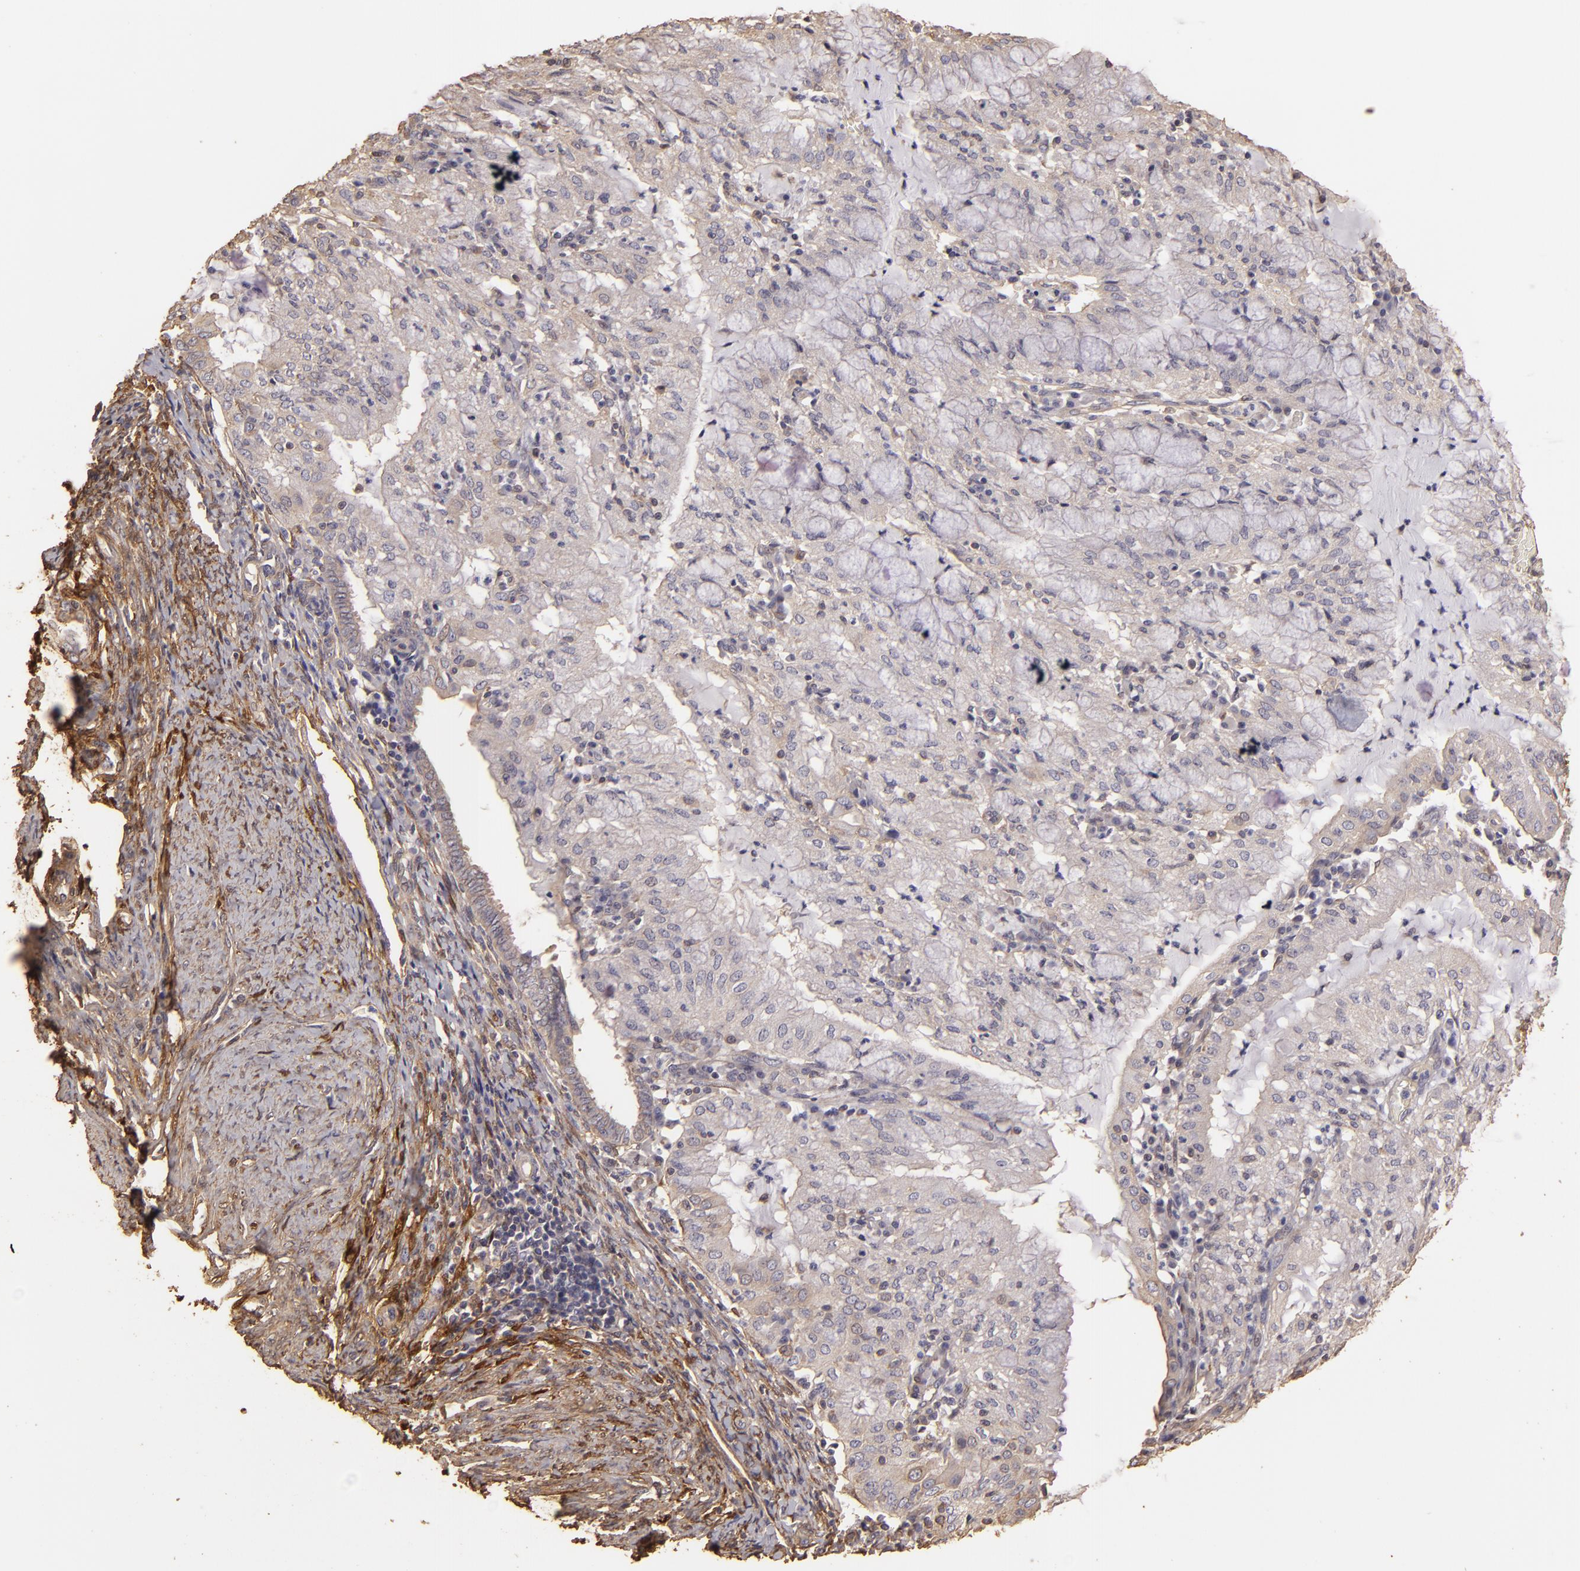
{"staining": {"intensity": "negative", "quantity": "none", "location": "none"}, "tissue": "endometrial cancer", "cell_type": "Tumor cells", "image_type": "cancer", "snomed": [{"axis": "morphology", "description": "Adenocarcinoma, NOS"}, {"axis": "topography", "description": "Endometrium"}], "caption": "Adenocarcinoma (endometrial) was stained to show a protein in brown. There is no significant expression in tumor cells.", "gene": "HSPB6", "patient": {"sex": "female", "age": 63}}